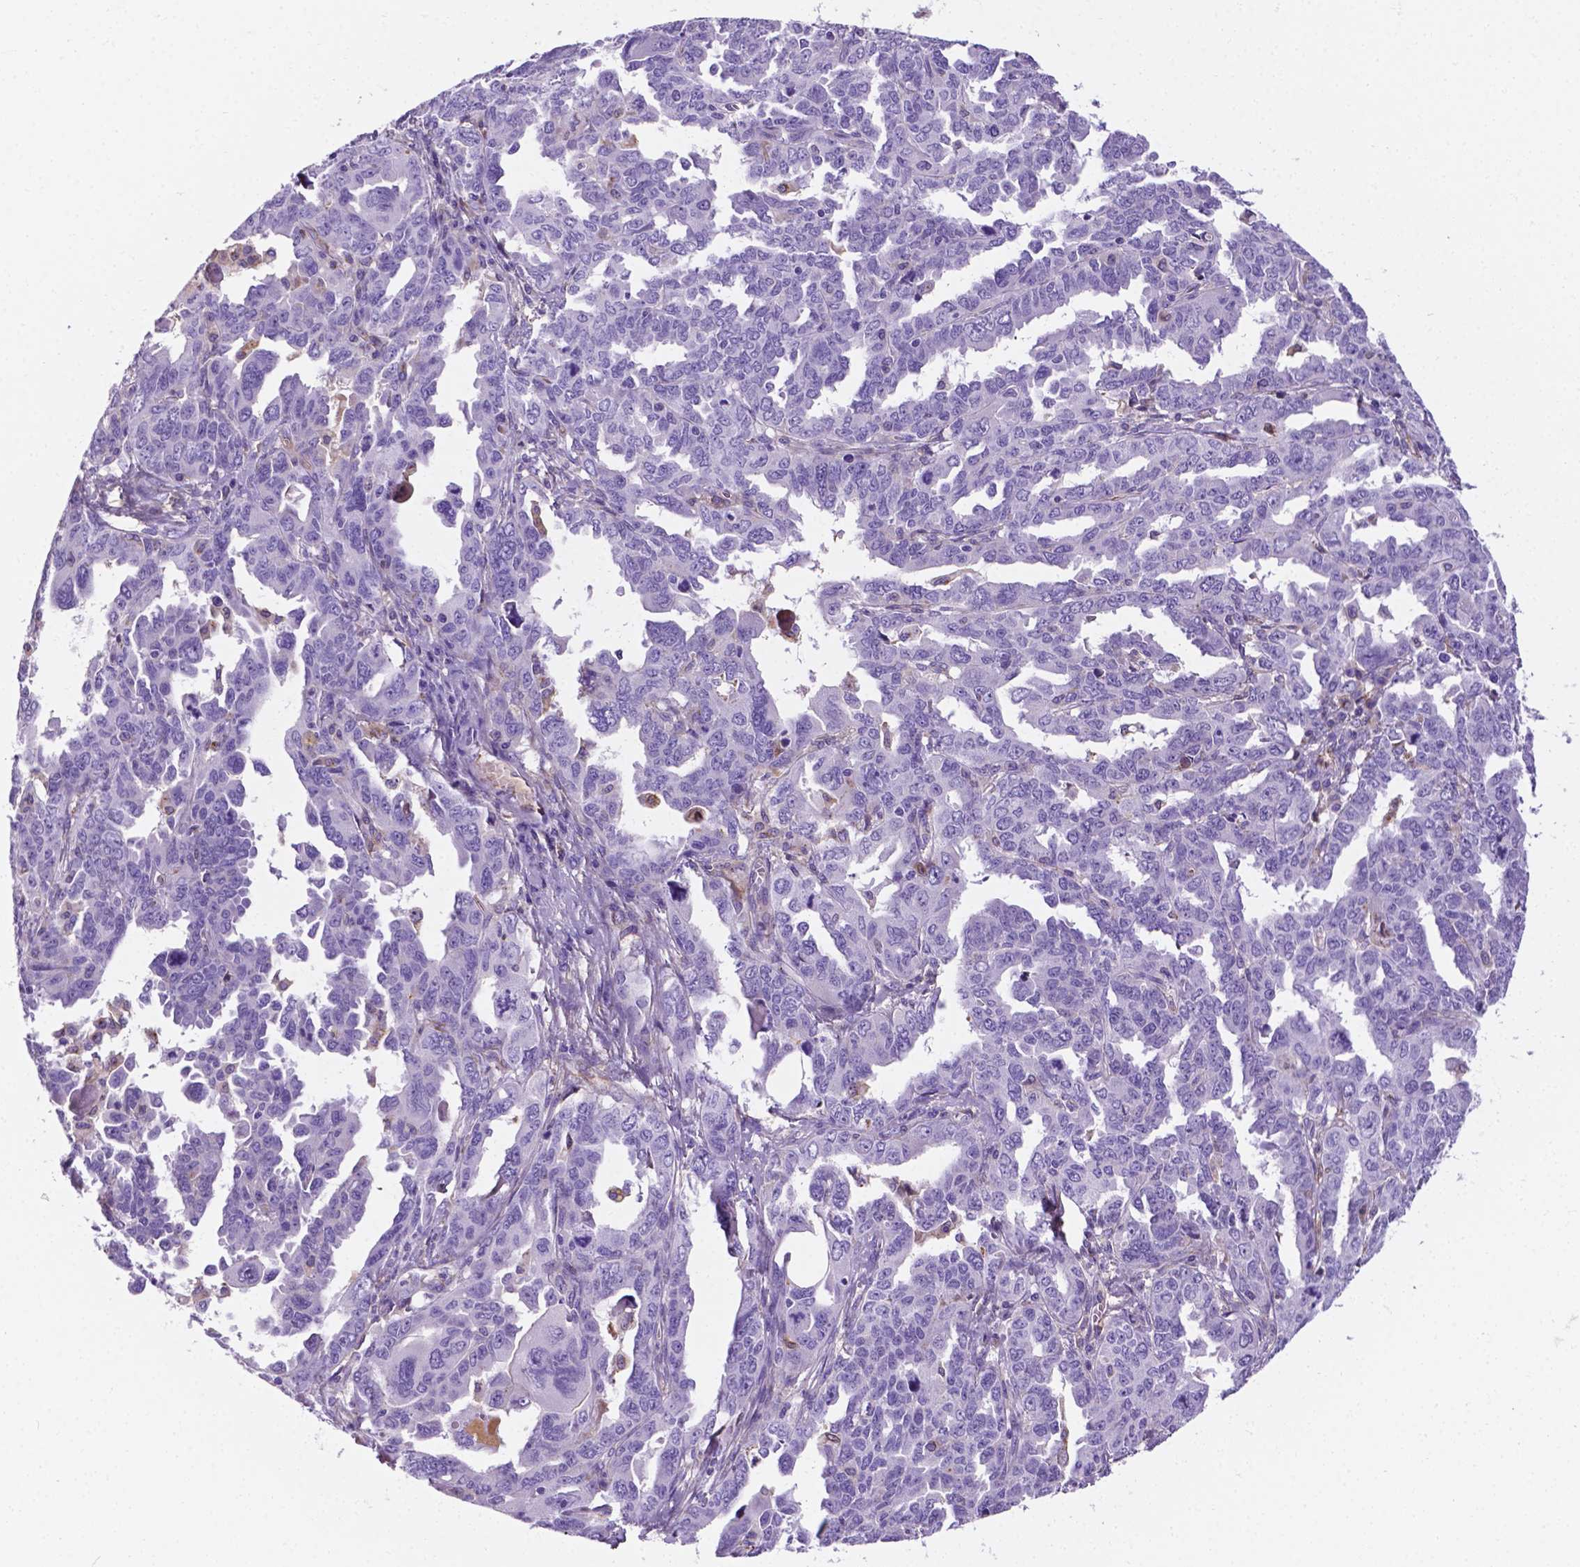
{"staining": {"intensity": "negative", "quantity": "none", "location": "none"}, "tissue": "ovarian cancer", "cell_type": "Tumor cells", "image_type": "cancer", "snomed": [{"axis": "morphology", "description": "Adenocarcinoma, NOS"}, {"axis": "morphology", "description": "Carcinoma, endometroid"}, {"axis": "topography", "description": "Ovary"}], "caption": "Histopathology image shows no significant protein positivity in tumor cells of ovarian endometroid carcinoma.", "gene": "APOE", "patient": {"sex": "female", "age": 72}}